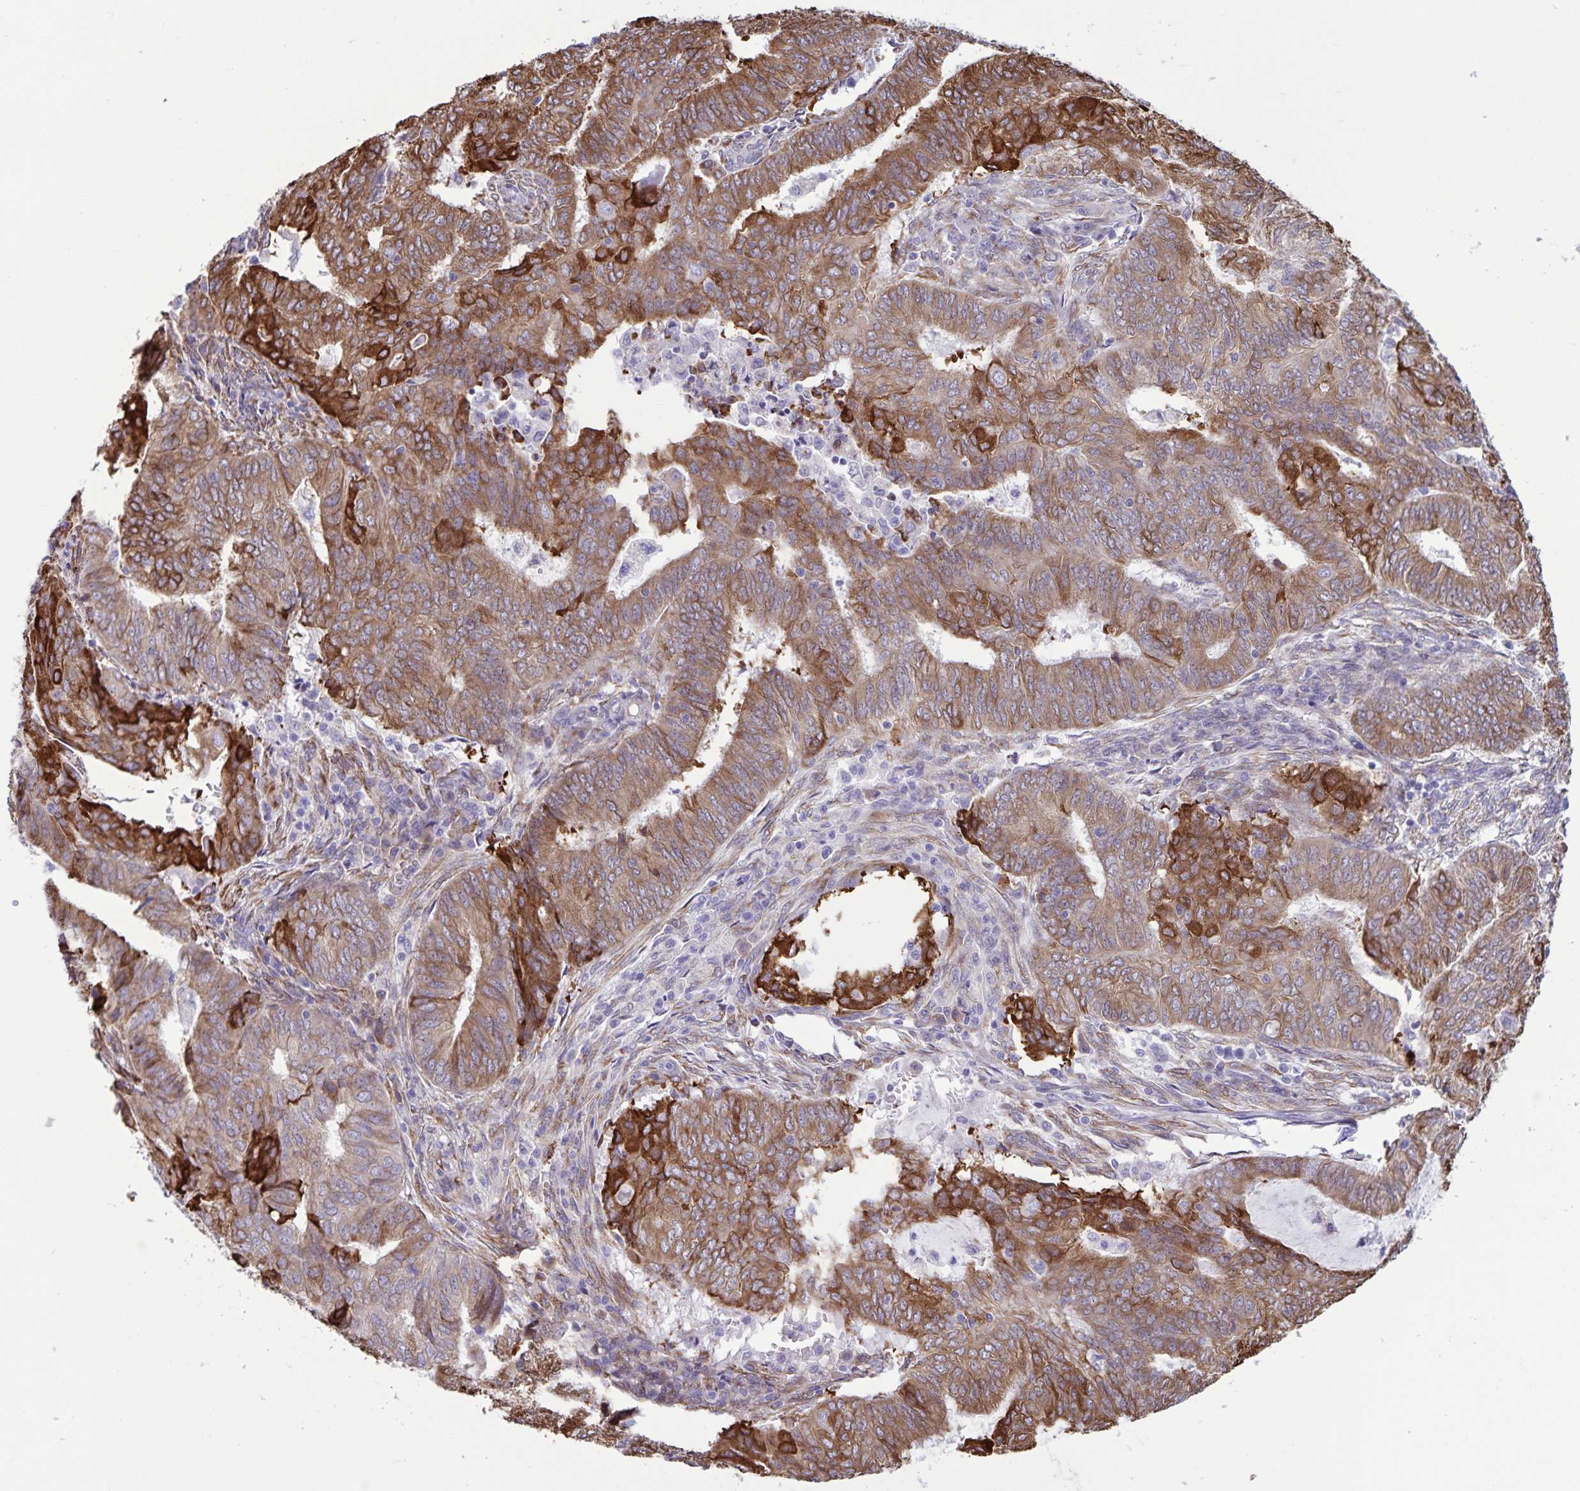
{"staining": {"intensity": "moderate", "quantity": ">75%", "location": "cytoplasmic/membranous"}, "tissue": "endometrial cancer", "cell_type": "Tumor cells", "image_type": "cancer", "snomed": [{"axis": "morphology", "description": "Adenocarcinoma, NOS"}, {"axis": "topography", "description": "Endometrium"}], "caption": "Immunohistochemistry (IHC) image of neoplastic tissue: human endometrial cancer (adenocarcinoma) stained using IHC reveals medium levels of moderate protein expression localized specifically in the cytoplasmic/membranous of tumor cells, appearing as a cytoplasmic/membranous brown color.", "gene": "RCN1", "patient": {"sex": "female", "age": 62}}